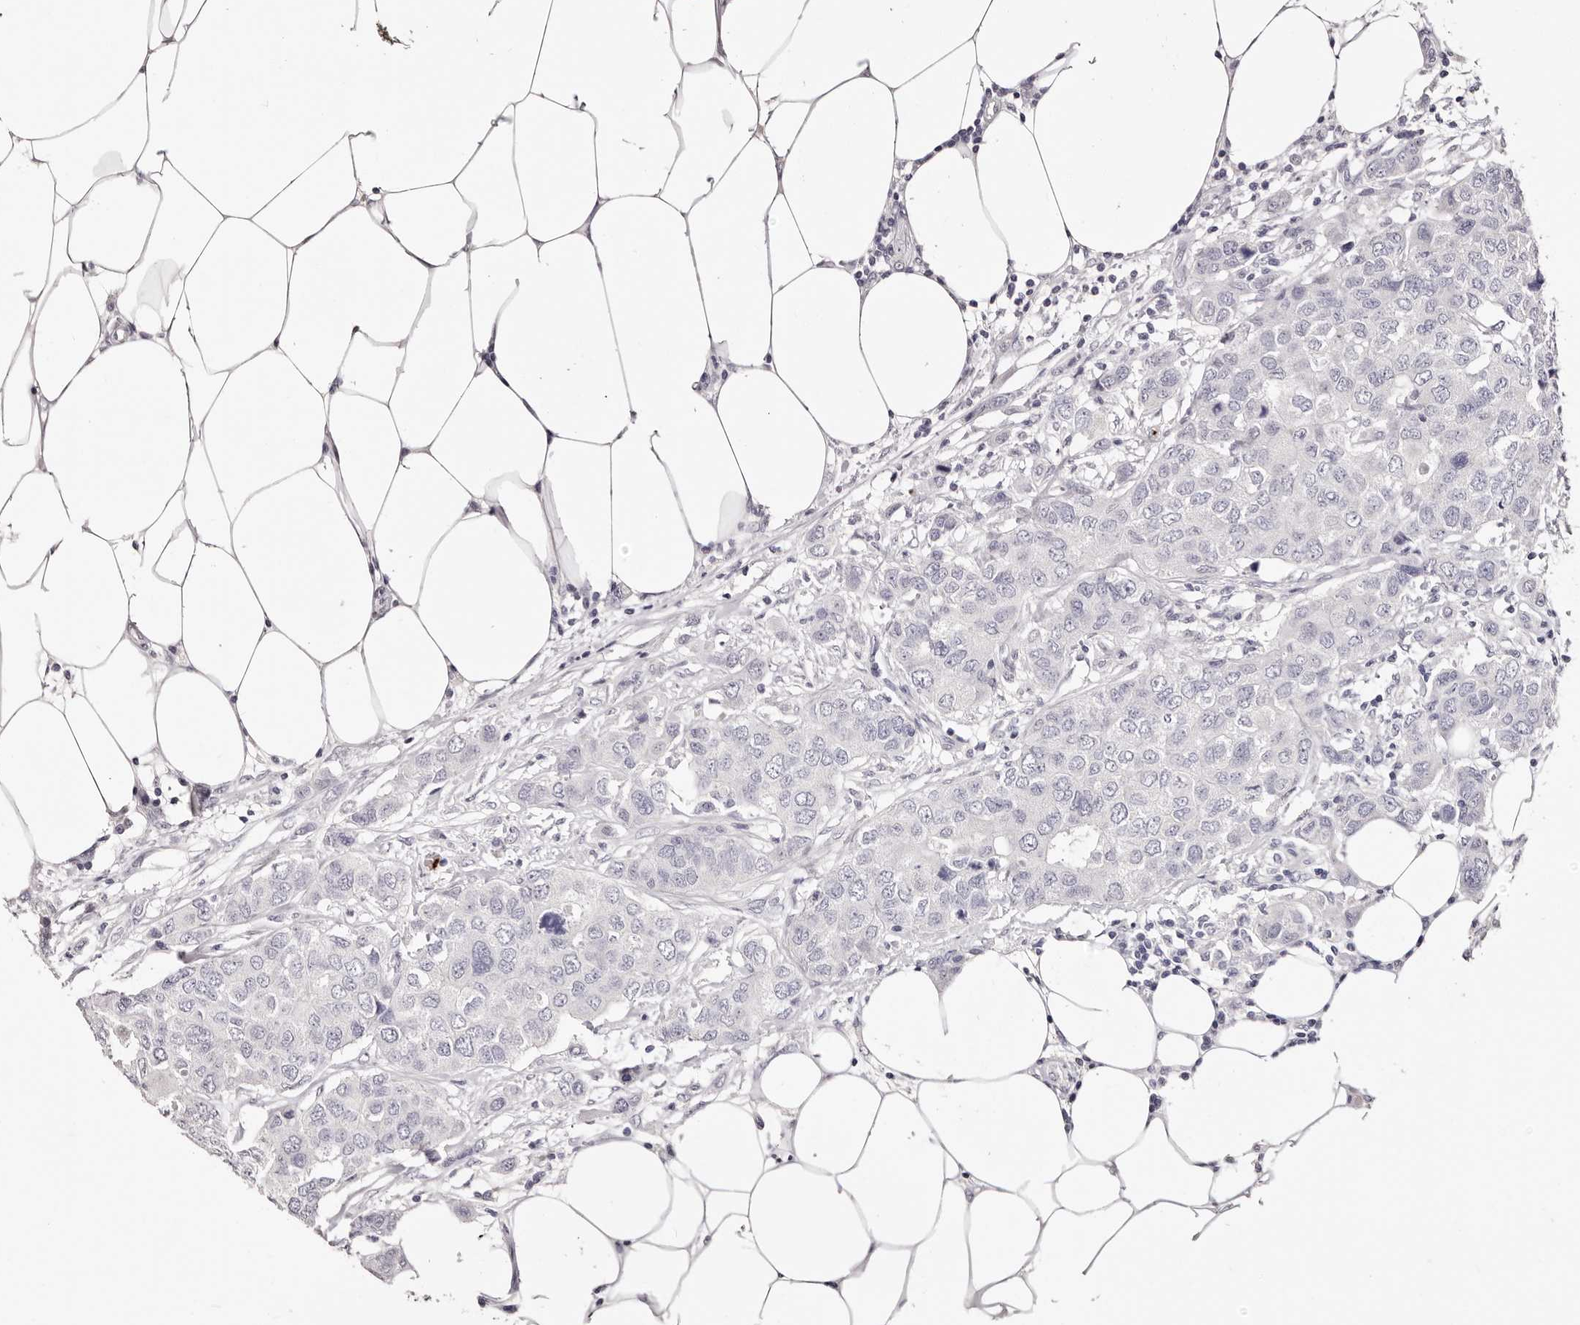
{"staining": {"intensity": "negative", "quantity": "none", "location": "none"}, "tissue": "breast cancer", "cell_type": "Tumor cells", "image_type": "cancer", "snomed": [{"axis": "morphology", "description": "Duct carcinoma"}, {"axis": "topography", "description": "Breast"}], "caption": "The immunohistochemistry histopathology image has no significant expression in tumor cells of breast cancer (invasive ductal carcinoma) tissue.", "gene": "PF4", "patient": {"sex": "female", "age": 50}}